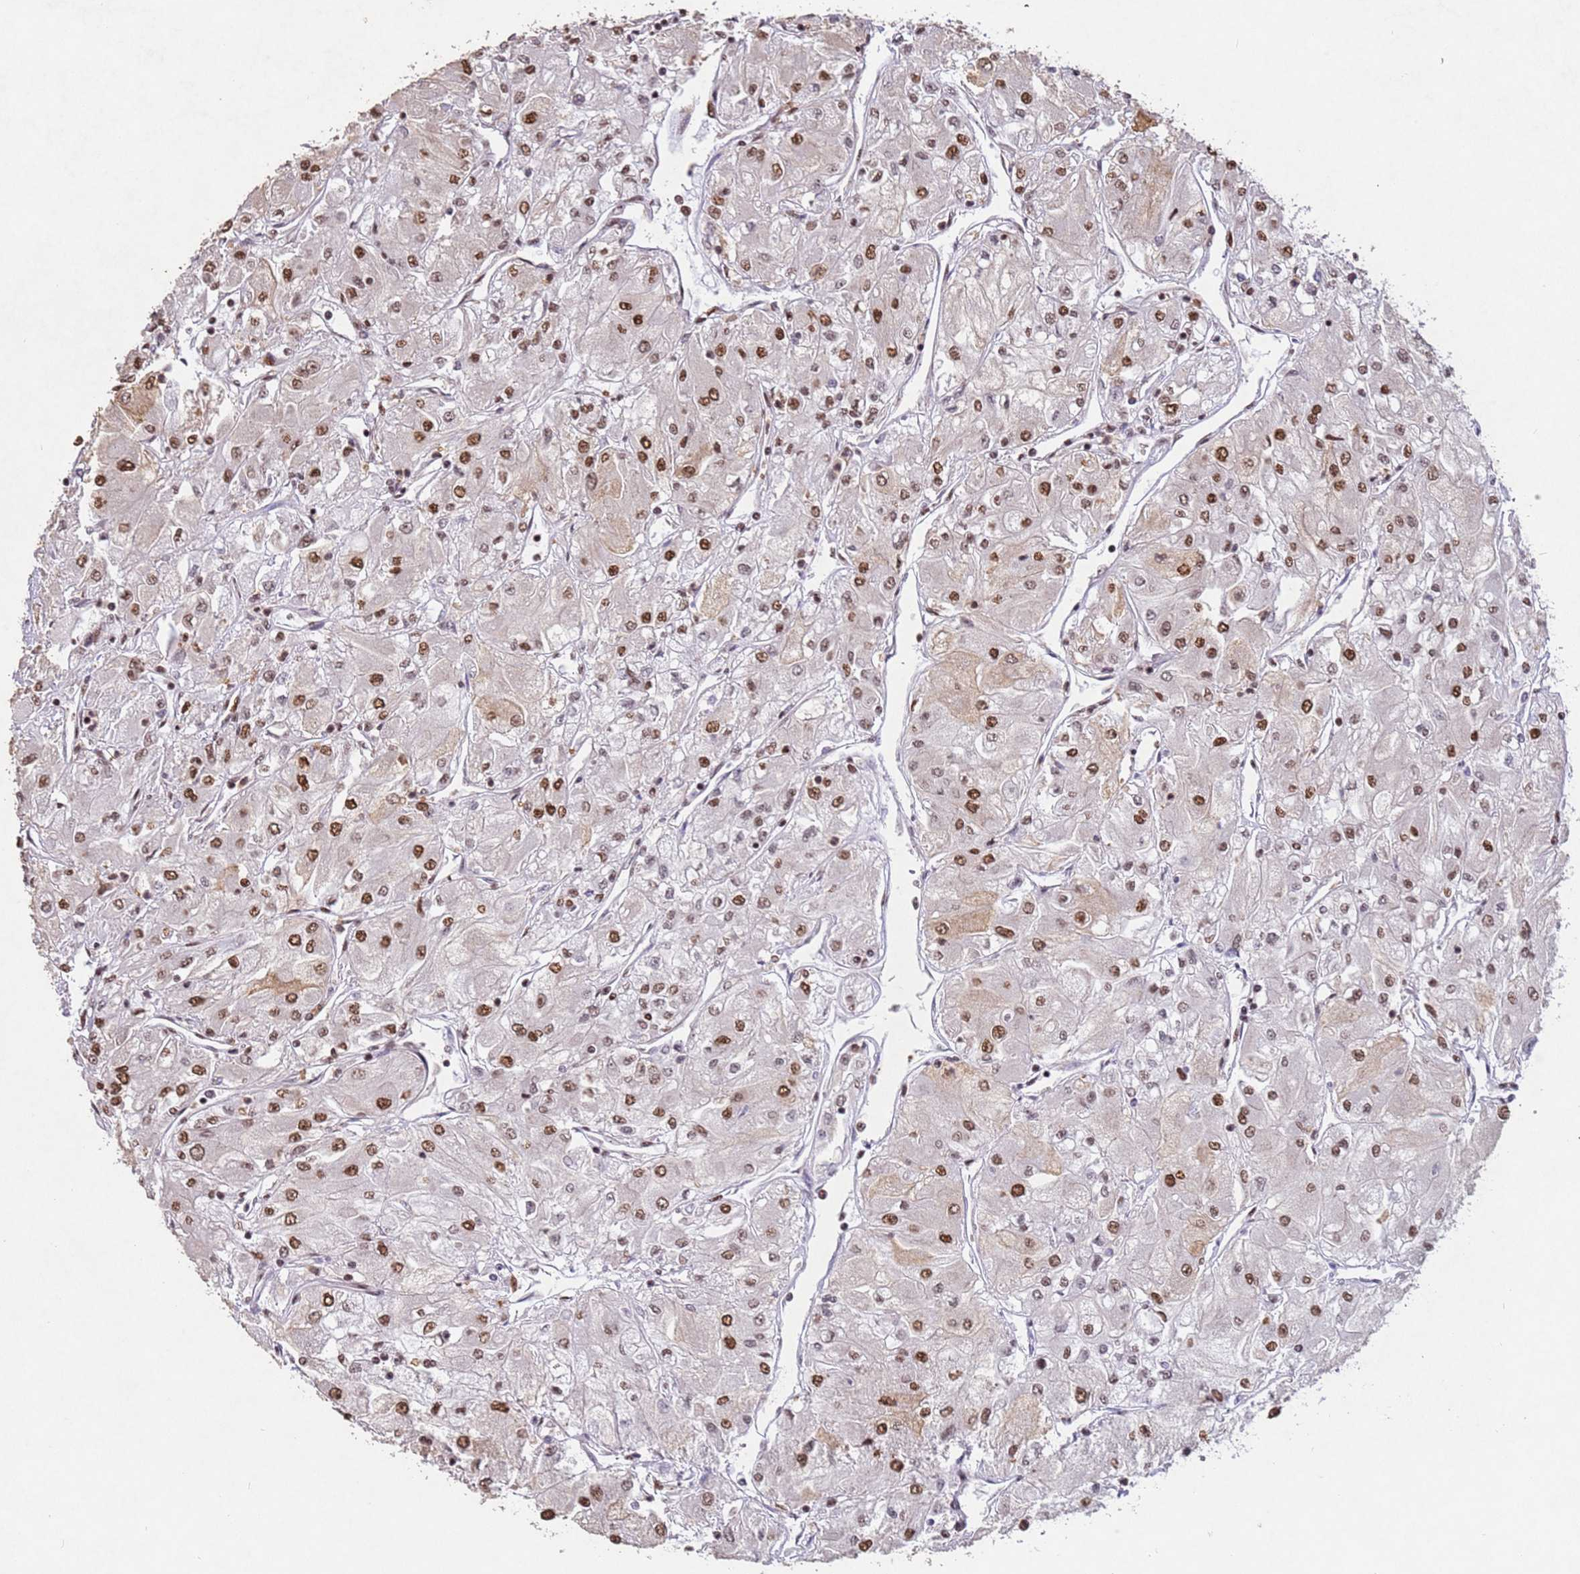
{"staining": {"intensity": "moderate", "quantity": ">75%", "location": "nuclear"}, "tissue": "renal cancer", "cell_type": "Tumor cells", "image_type": "cancer", "snomed": [{"axis": "morphology", "description": "Adenocarcinoma, NOS"}, {"axis": "topography", "description": "Kidney"}], "caption": "Moderate nuclear protein staining is identified in about >75% of tumor cells in renal adenocarcinoma.", "gene": "ESF1", "patient": {"sex": "male", "age": 80}}